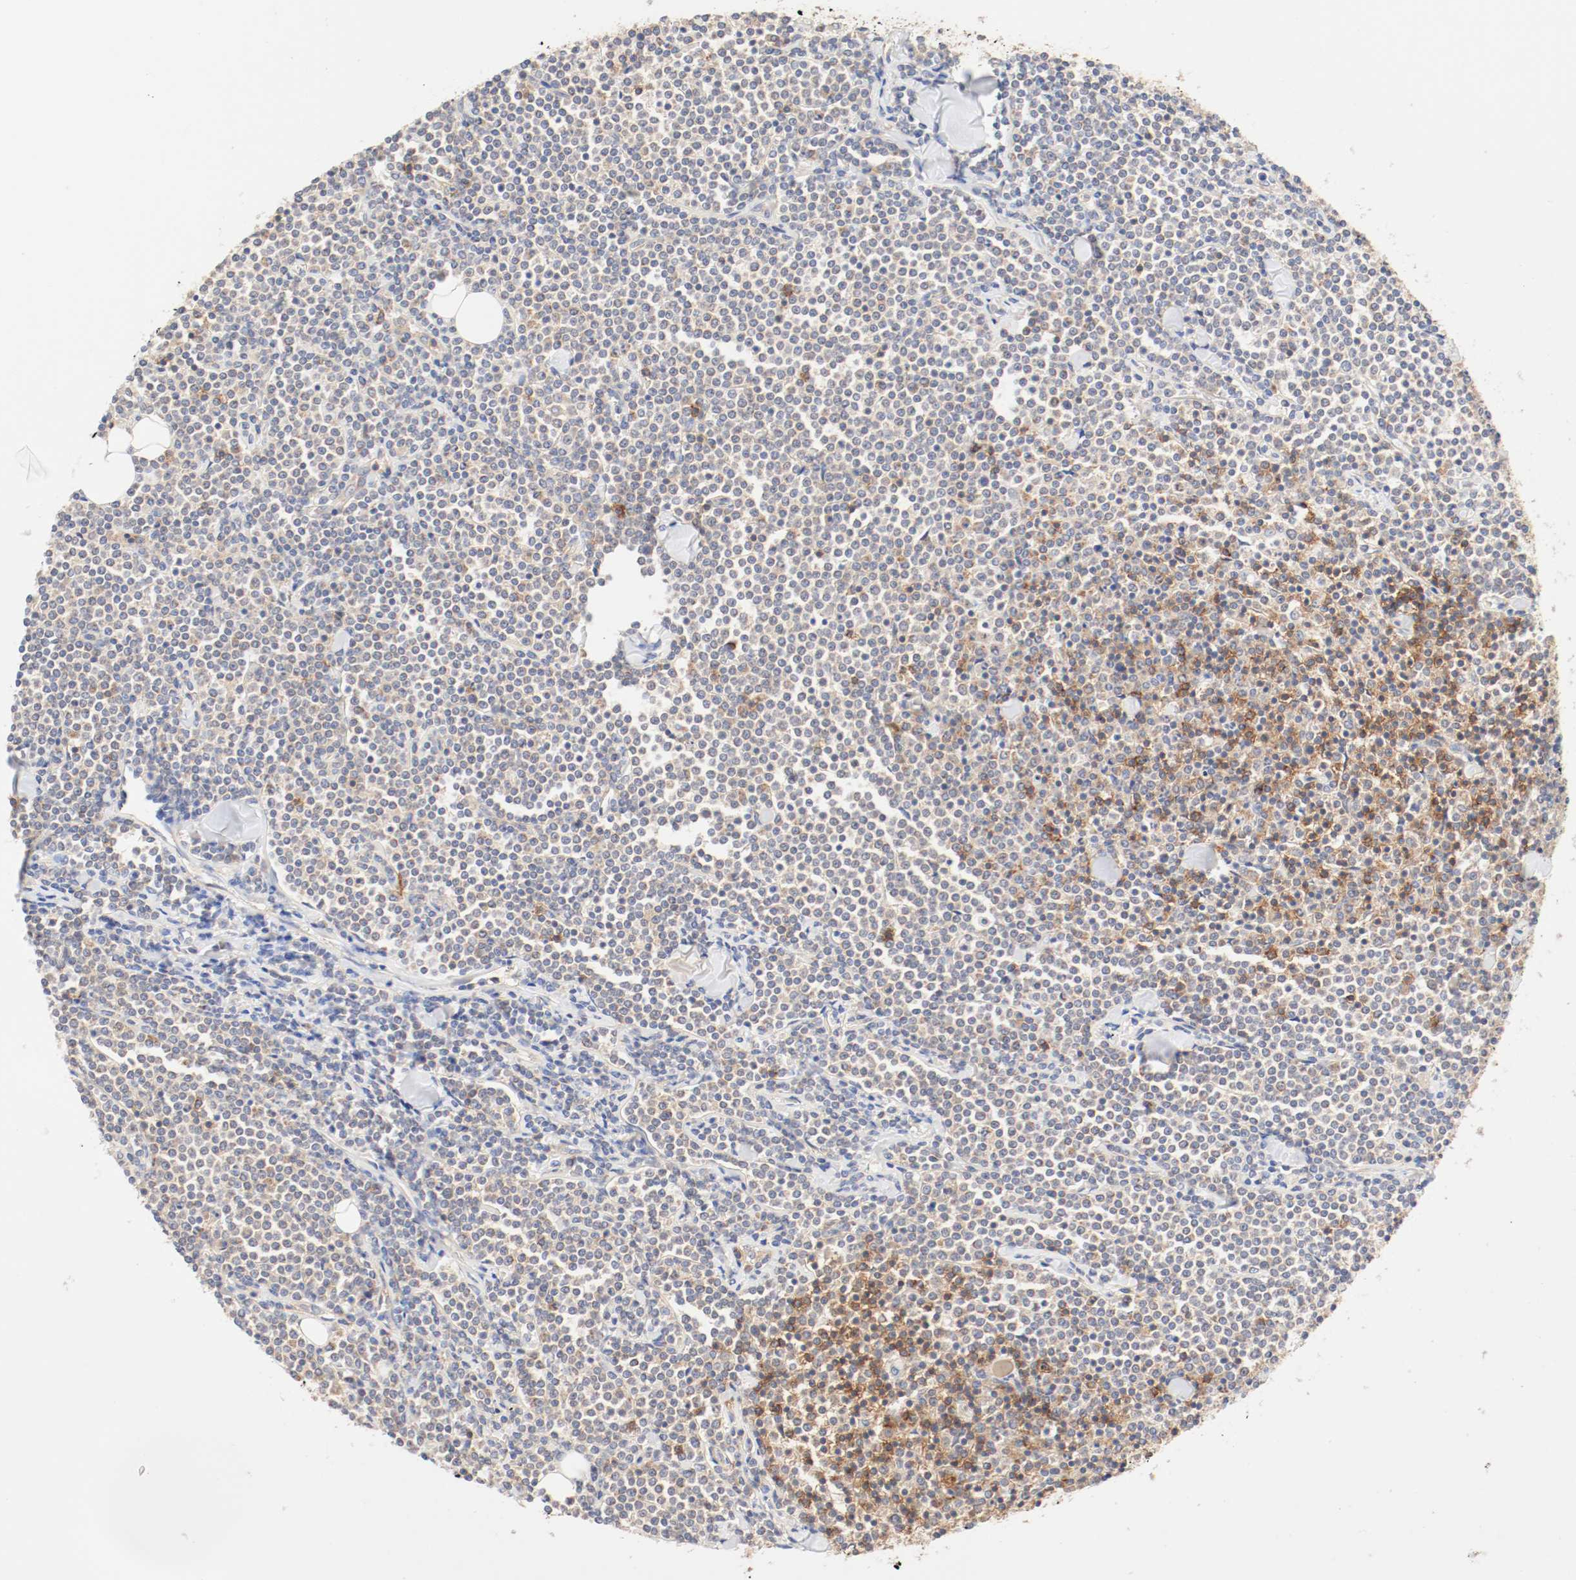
{"staining": {"intensity": "moderate", "quantity": "25%-75%", "location": "cytoplasmic/membranous"}, "tissue": "lymphoma", "cell_type": "Tumor cells", "image_type": "cancer", "snomed": [{"axis": "morphology", "description": "Malignant lymphoma, non-Hodgkin's type, Low grade"}, {"axis": "topography", "description": "Soft tissue"}], "caption": "A photomicrograph of human lymphoma stained for a protein displays moderate cytoplasmic/membranous brown staining in tumor cells.", "gene": "GIT1", "patient": {"sex": "male", "age": 92}}